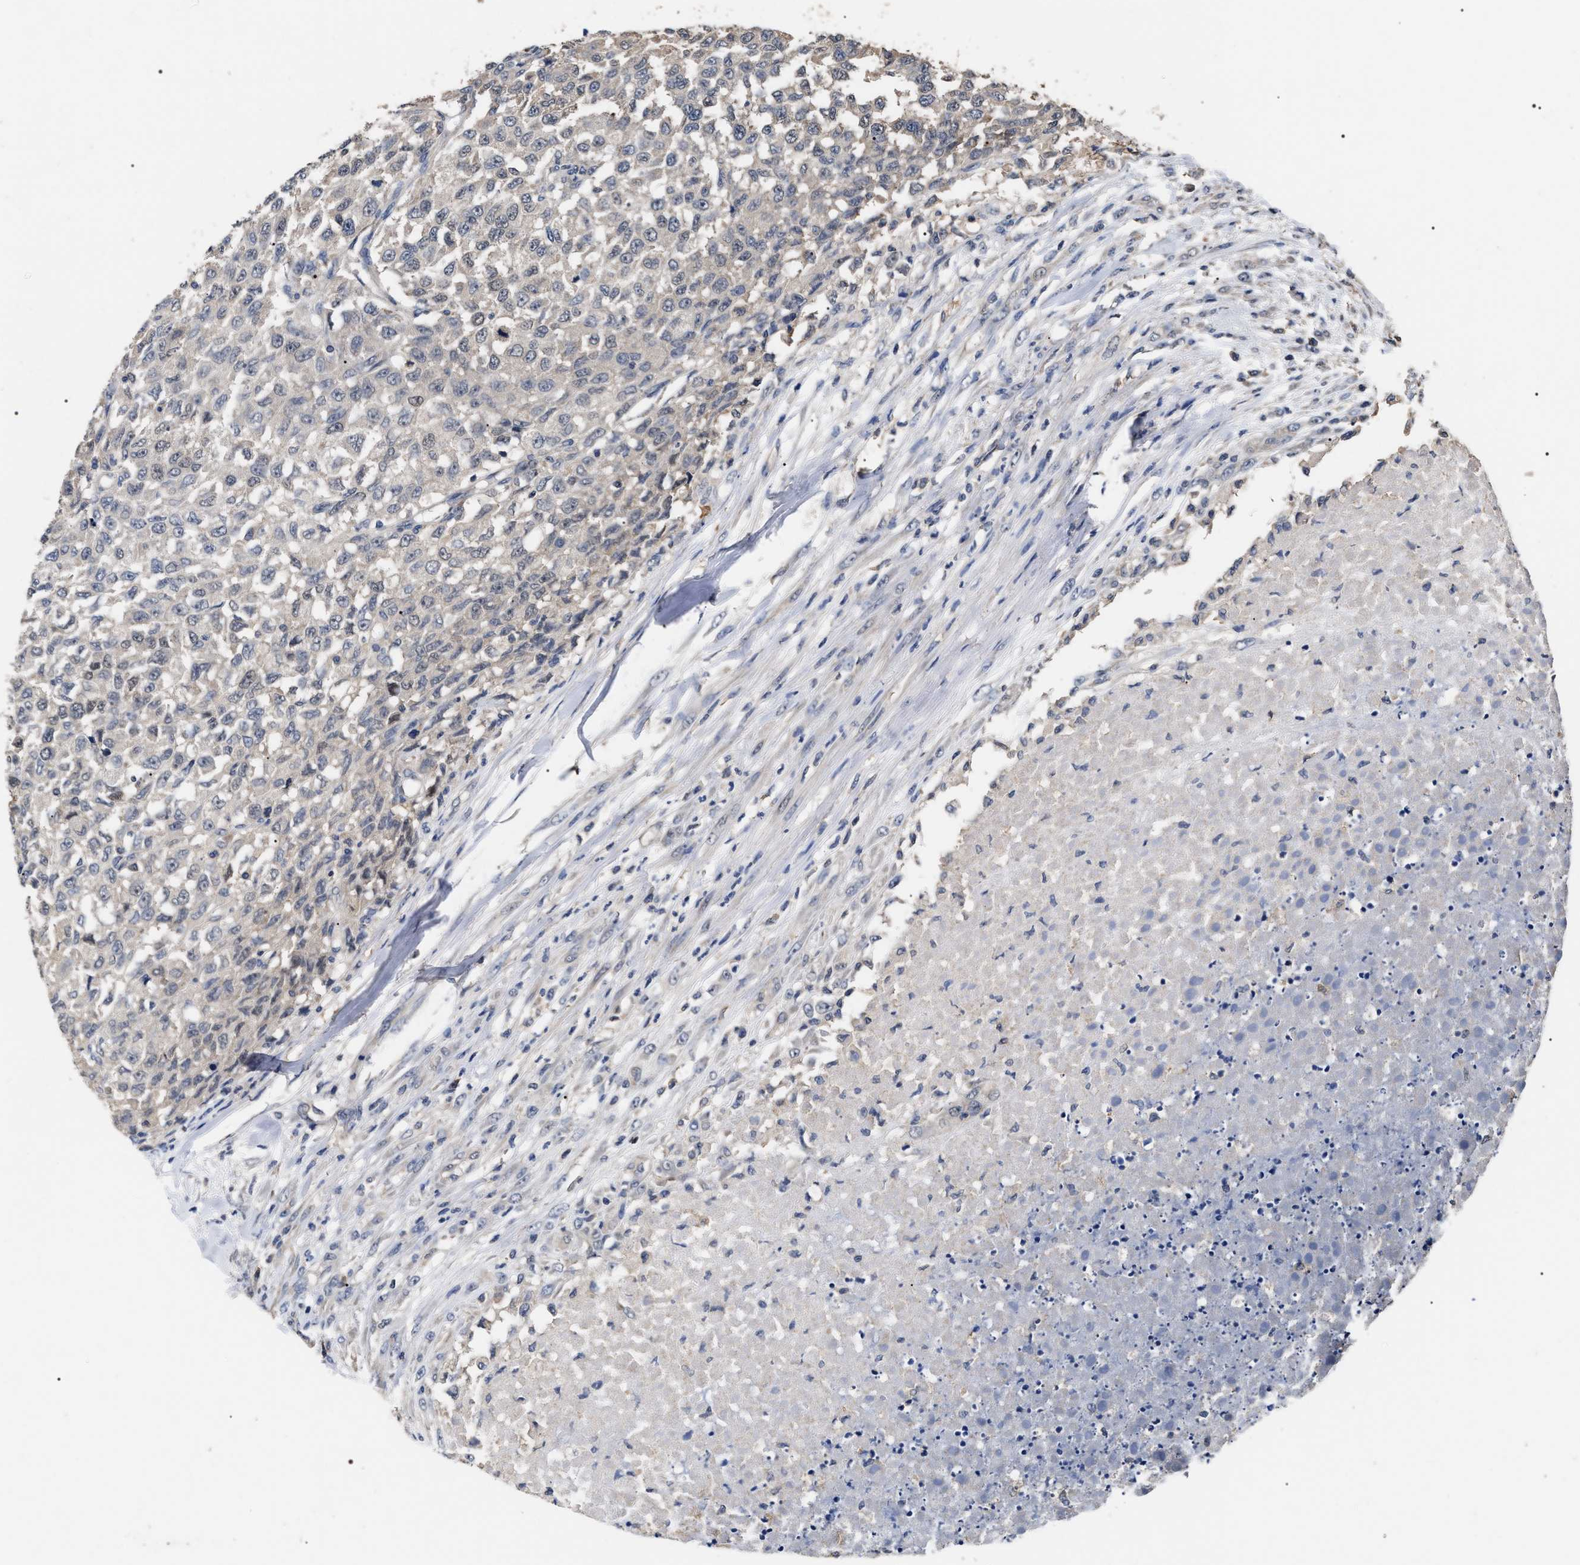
{"staining": {"intensity": "negative", "quantity": "none", "location": "none"}, "tissue": "testis cancer", "cell_type": "Tumor cells", "image_type": "cancer", "snomed": [{"axis": "morphology", "description": "Seminoma, NOS"}, {"axis": "topography", "description": "Testis"}], "caption": "Protein analysis of testis cancer (seminoma) shows no significant staining in tumor cells. (Stains: DAB immunohistochemistry (IHC) with hematoxylin counter stain, Microscopy: brightfield microscopy at high magnification).", "gene": "UPF3A", "patient": {"sex": "male", "age": 59}}